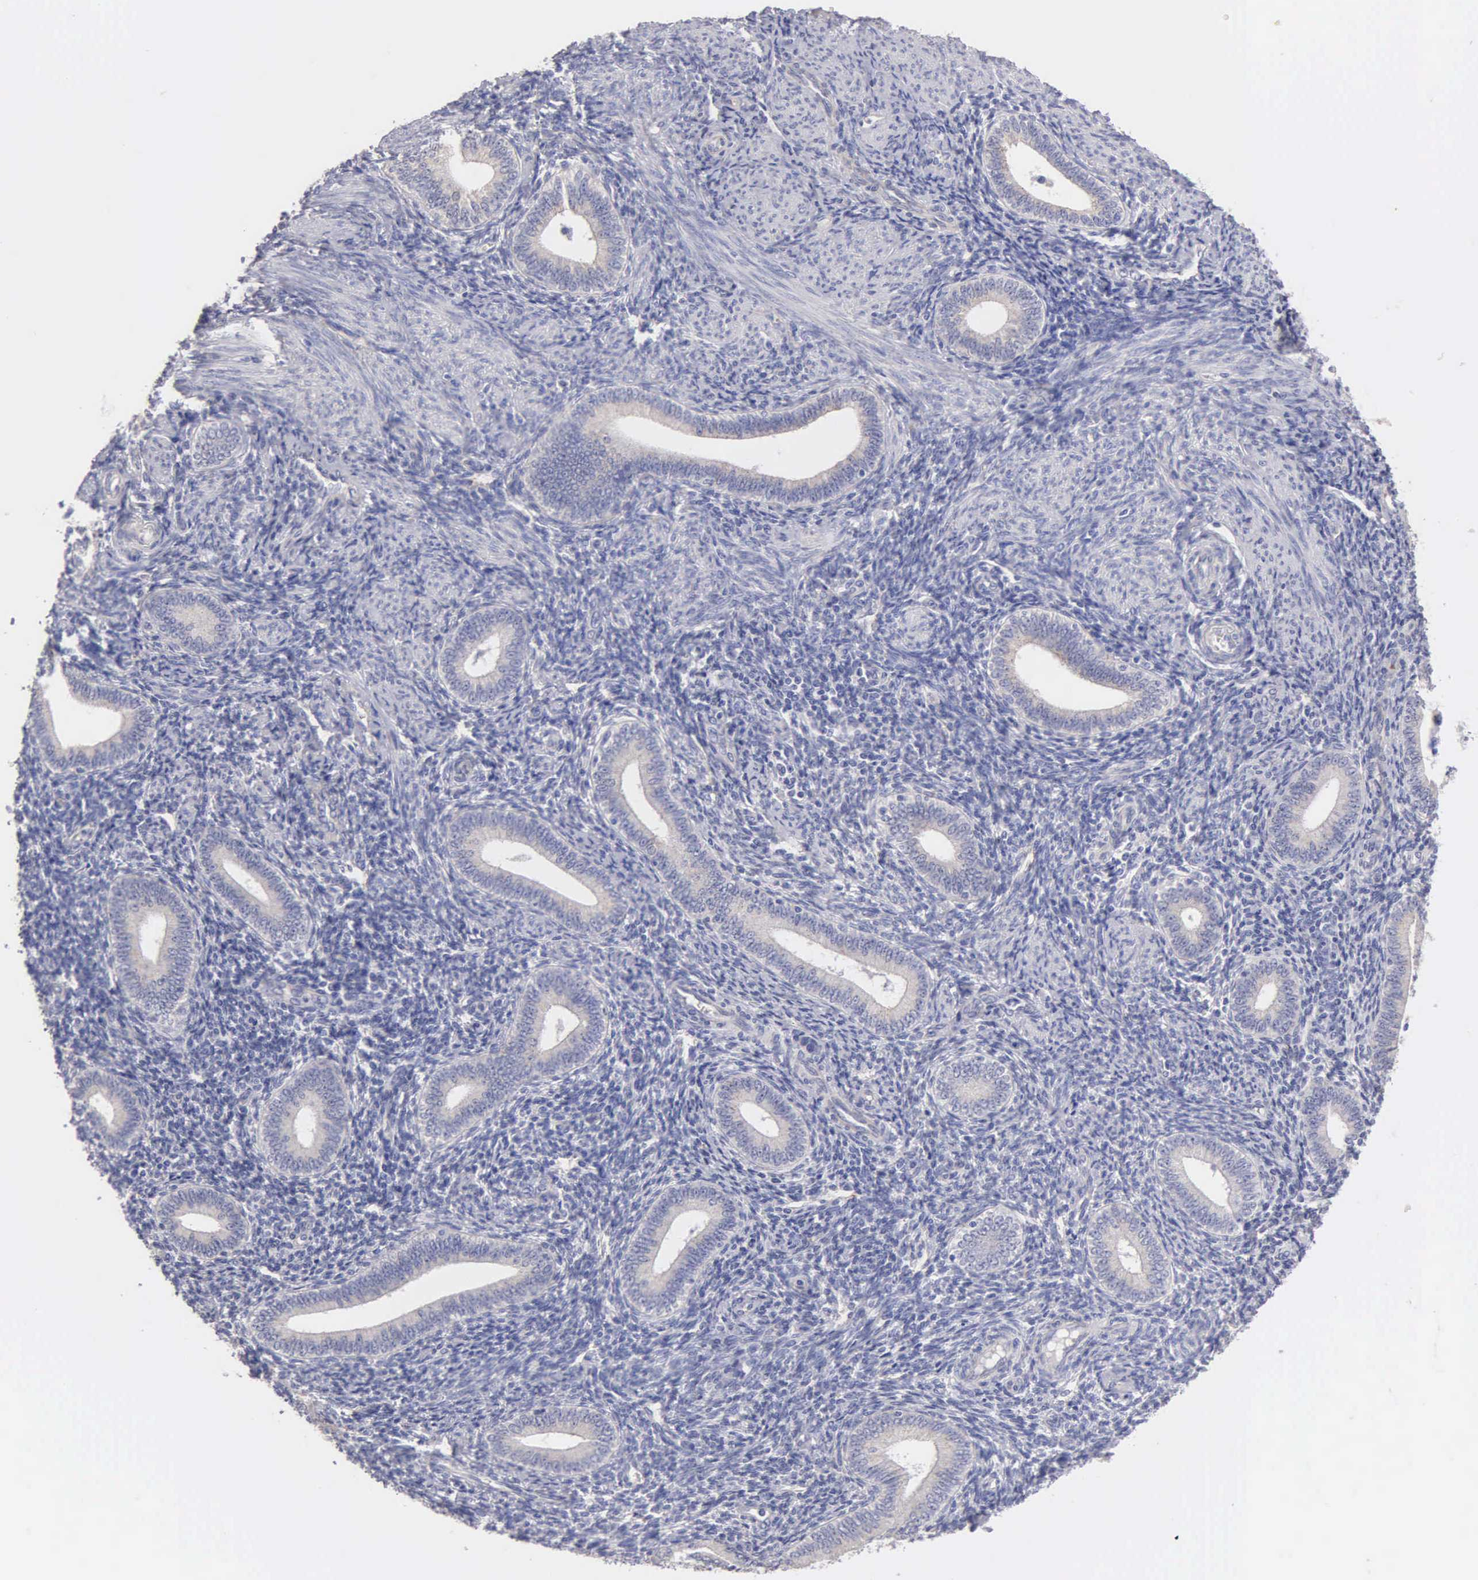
{"staining": {"intensity": "negative", "quantity": "none", "location": "none"}, "tissue": "endometrium", "cell_type": "Cells in endometrial stroma", "image_type": "normal", "snomed": [{"axis": "morphology", "description": "Normal tissue, NOS"}, {"axis": "topography", "description": "Endometrium"}], "caption": "Human endometrium stained for a protein using immunohistochemistry (IHC) shows no positivity in cells in endometrial stroma.", "gene": "APP", "patient": {"sex": "female", "age": 35}}